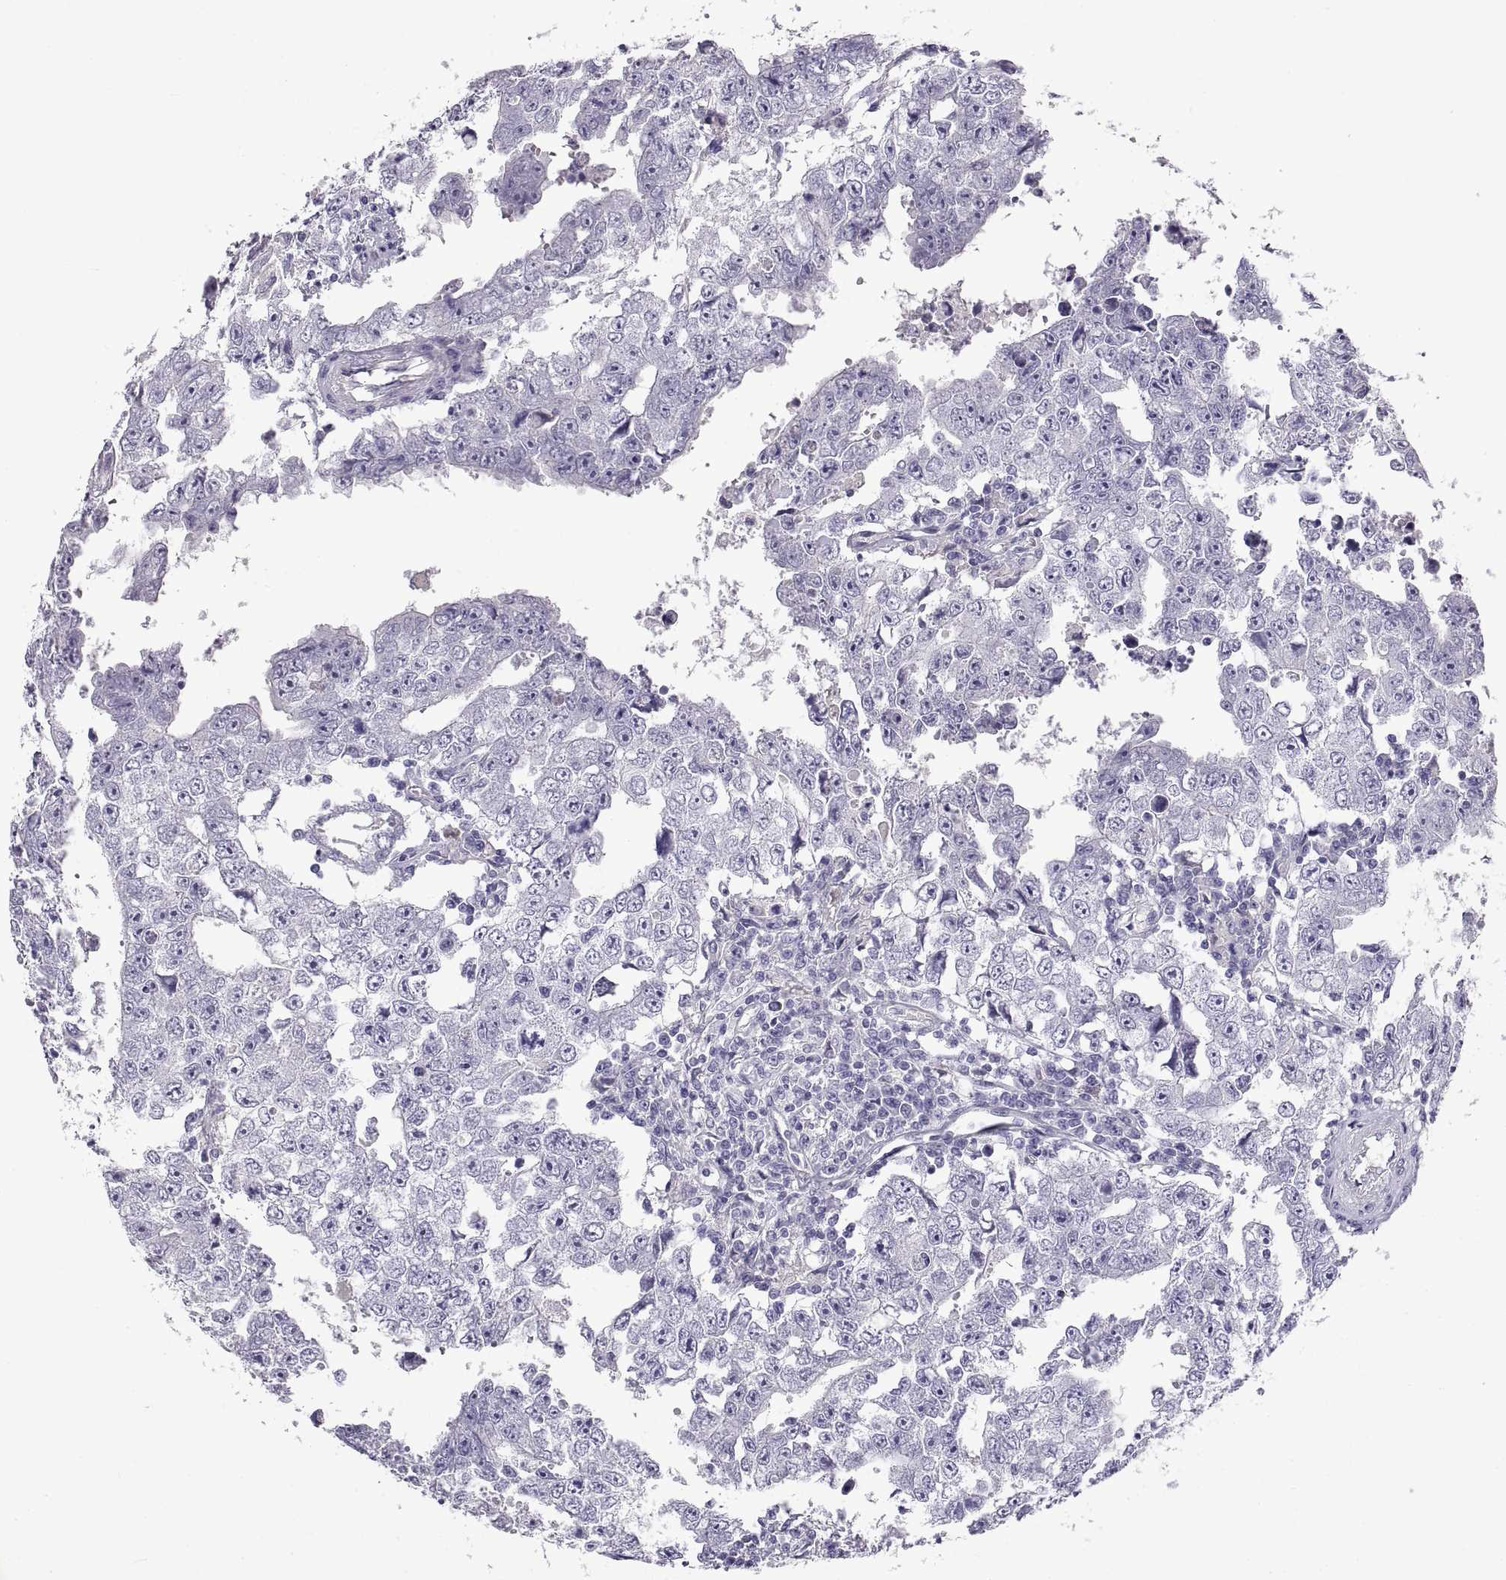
{"staining": {"intensity": "negative", "quantity": "none", "location": "none"}, "tissue": "testis cancer", "cell_type": "Tumor cells", "image_type": "cancer", "snomed": [{"axis": "morphology", "description": "Carcinoma, Embryonal, NOS"}, {"axis": "topography", "description": "Testis"}], "caption": "Tumor cells are negative for protein expression in human testis embryonal carcinoma.", "gene": "CRYBB3", "patient": {"sex": "male", "age": 36}}